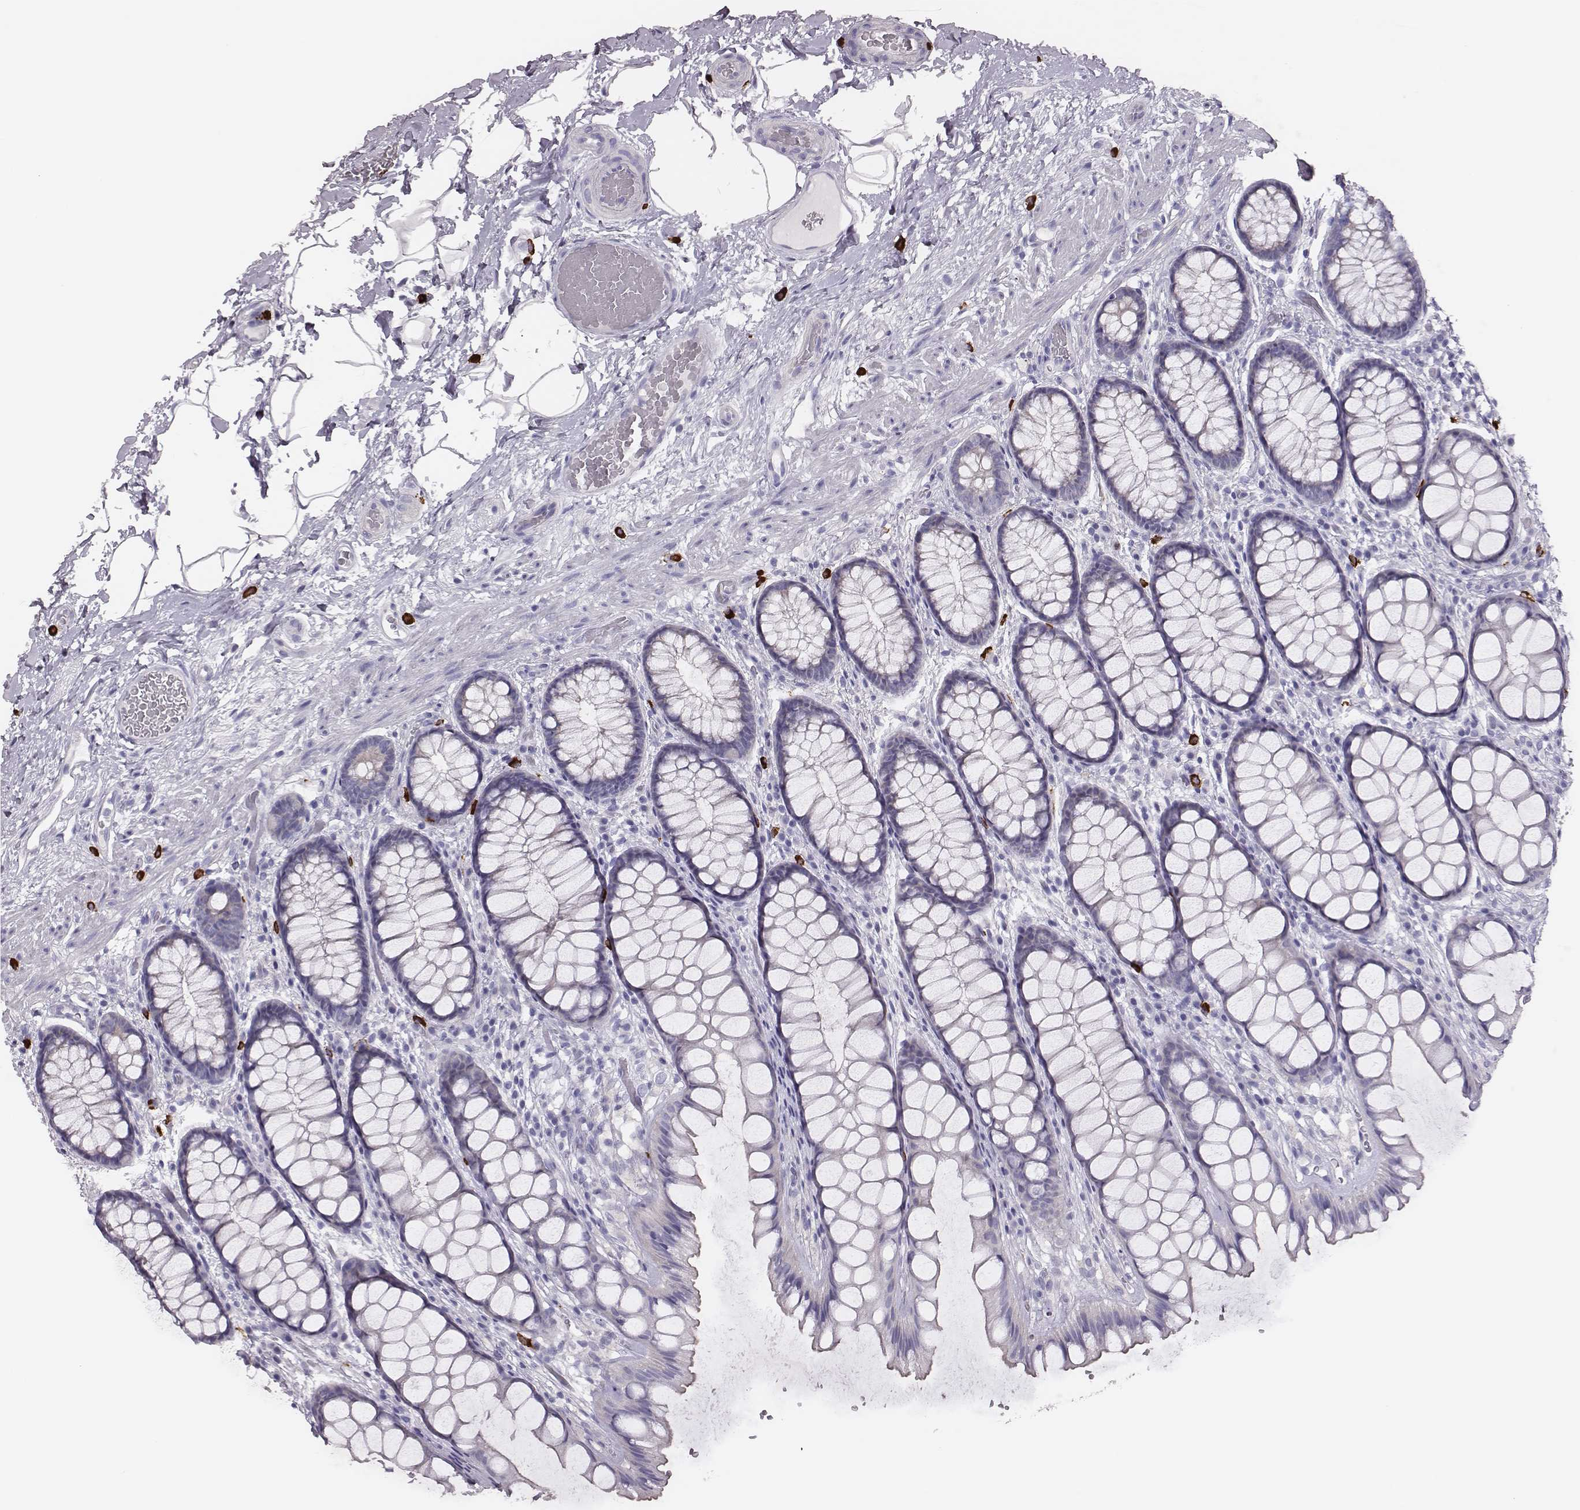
{"staining": {"intensity": "negative", "quantity": "none", "location": "none"}, "tissue": "rectum", "cell_type": "Glandular cells", "image_type": "normal", "snomed": [{"axis": "morphology", "description": "Normal tissue, NOS"}, {"axis": "topography", "description": "Rectum"}], "caption": "DAB immunohistochemical staining of unremarkable rectum reveals no significant positivity in glandular cells. (DAB immunohistochemistry (IHC) visualized using brightfield microscopy, high magnification).", "gene": "P2RY10", "patient": {"sex": "female", "age": 62}}